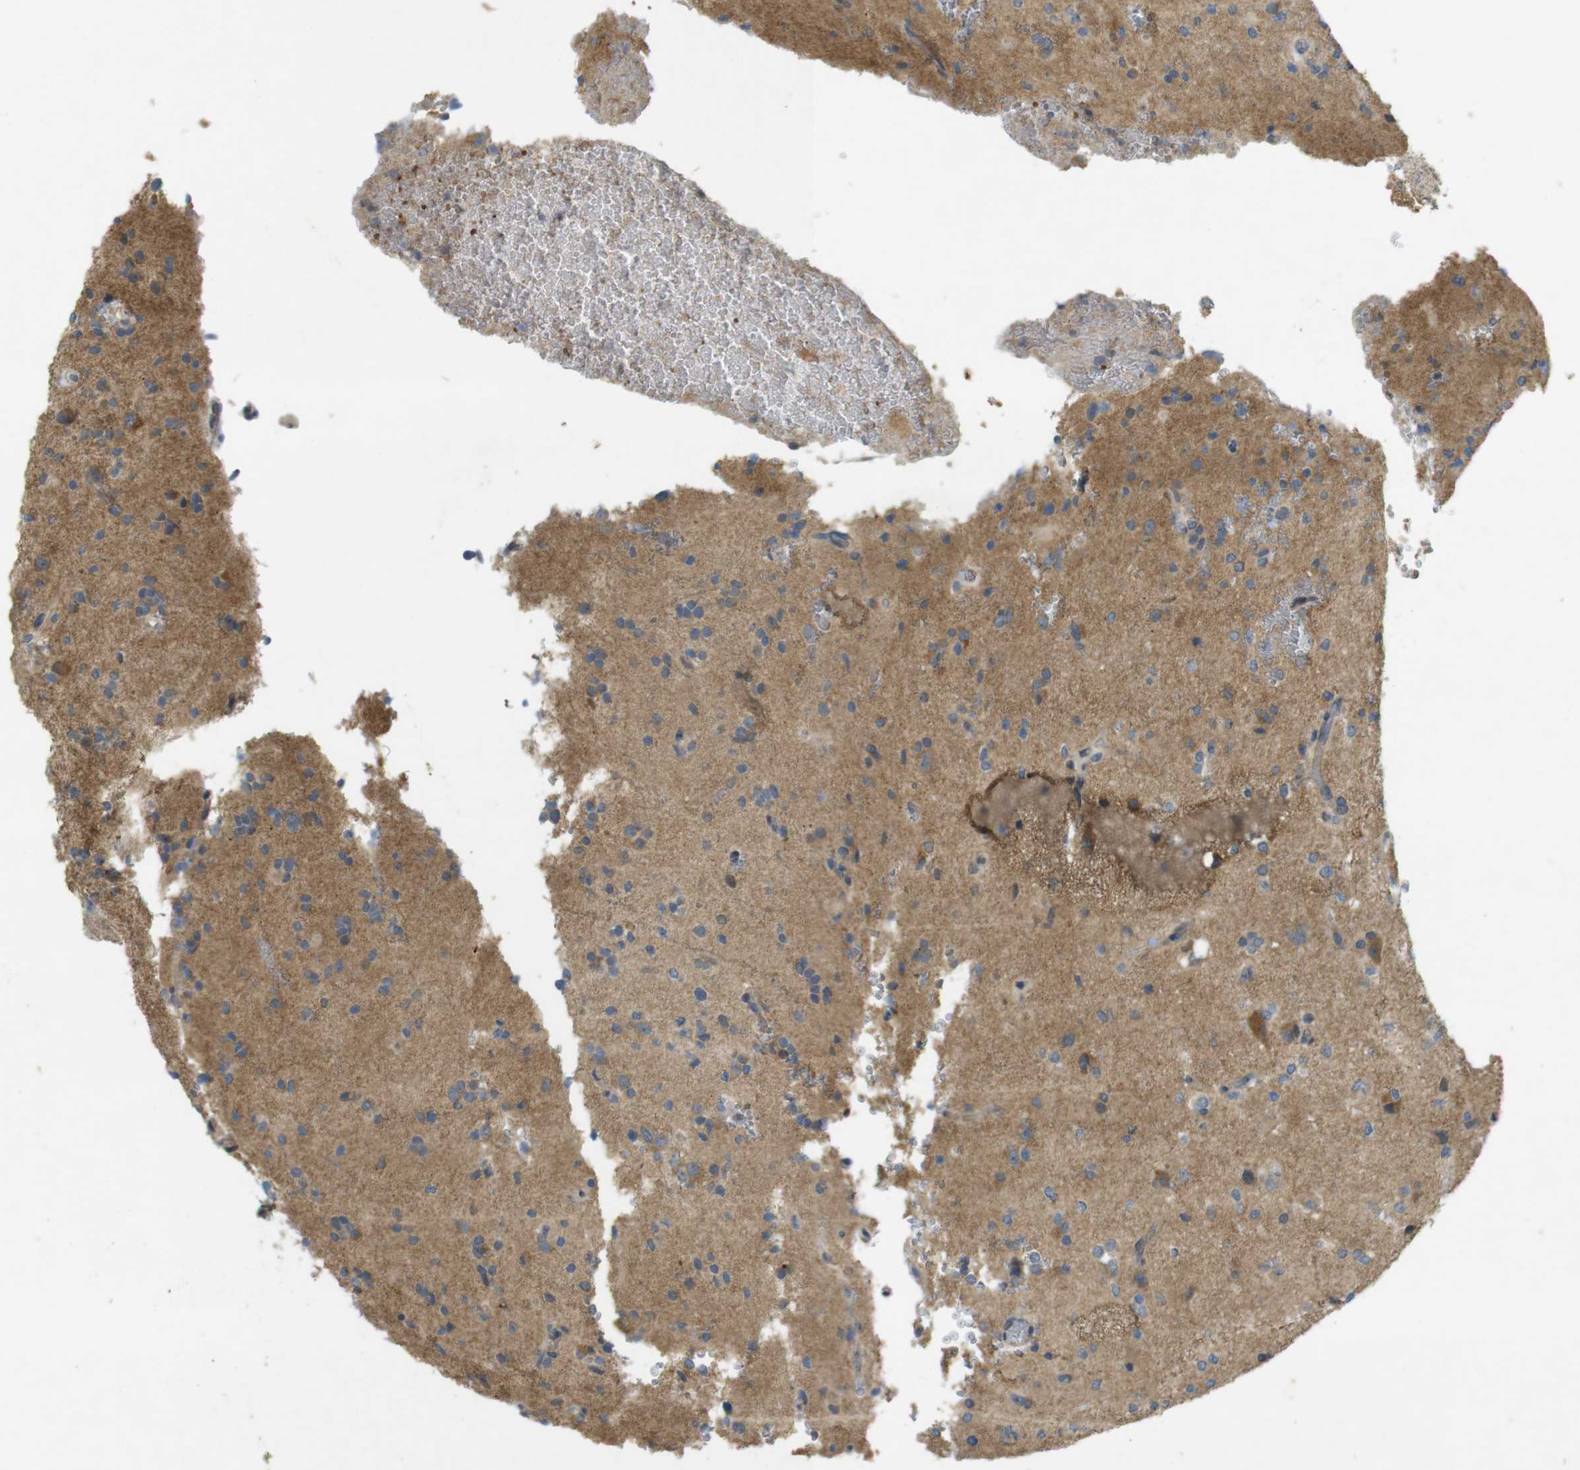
{"staining": {"intensity": "moderate", "quantity": "<25%", "location": "cytoplasmic/membranous"}, "tissue": "glioma", "cell_type": "Tumor cells", "image_type": "cancer", "snomed": [{"axis": "morphology", "description": "Glioma, malignant, High grade"}, {"axis": "topography", "description": "Brain"}], "caption": "DAB (3,3'-diaminobenzidine) immunohistochemical staining of glioma displays moderate cytoplasmic/membranous protein staining in about <25% of tumor cells.", "gene": "CLTC", "patient": {"sex": "male", "age": 47}}